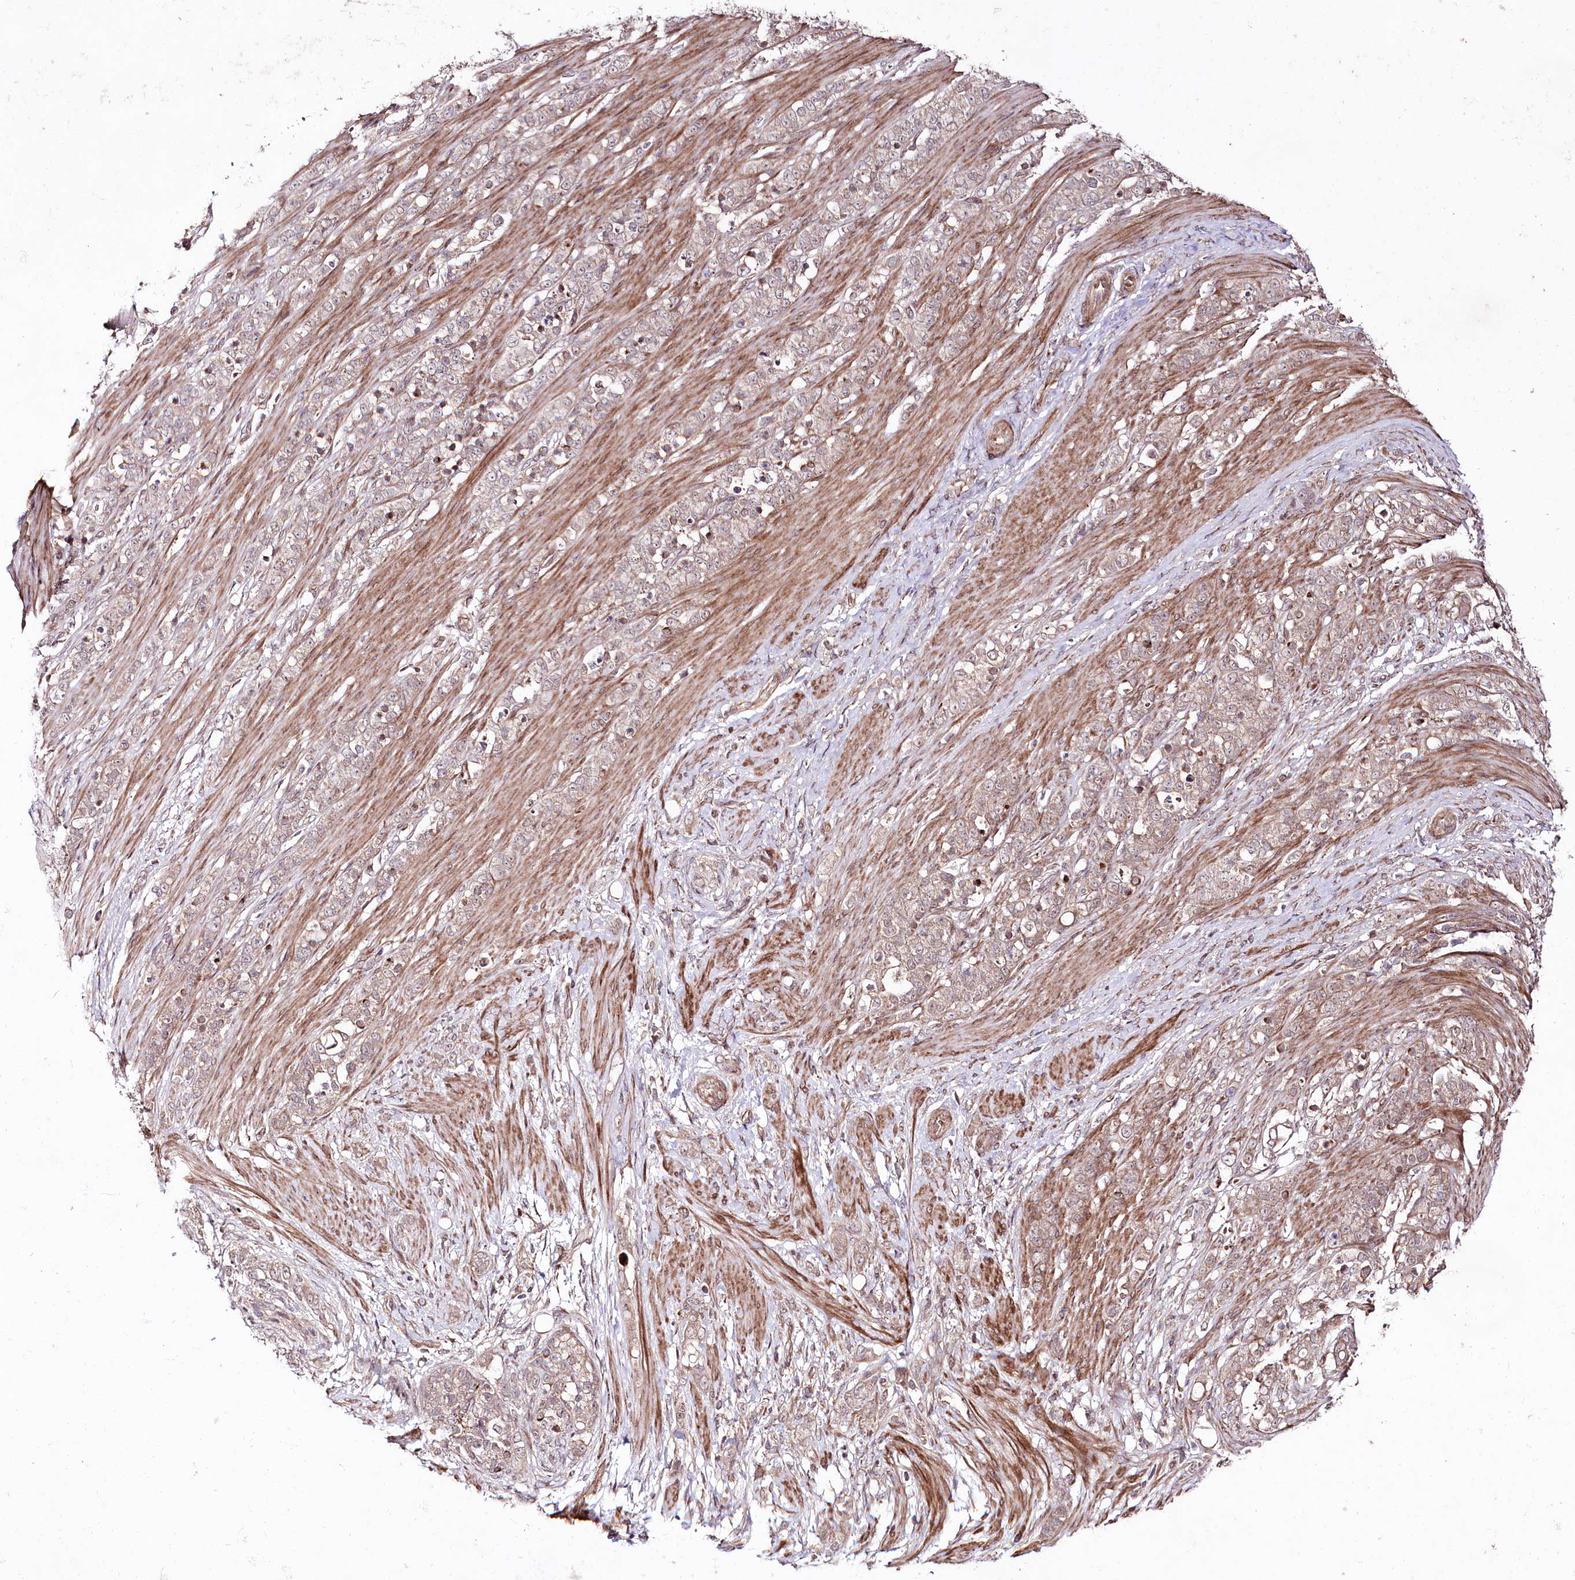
{"staining": {"intensity": "negative", "quantity": "none", "location": "none"}, "tissue": "stomach cancer", "cell_type": "Tumor cells", "image_type": "cancer", "snomed": [{"axis": "morphology", "description": "Adenocarcinoma, NOS"}, {"axis": "topography", "description": "Stomach"}], "caption": "DAB immunohistochemical staining of stomach cancer demonstrates no significant positivity in tumor cells.", "gene": "PHLDB1", "patient": {"sex": "female", "age": 79}}